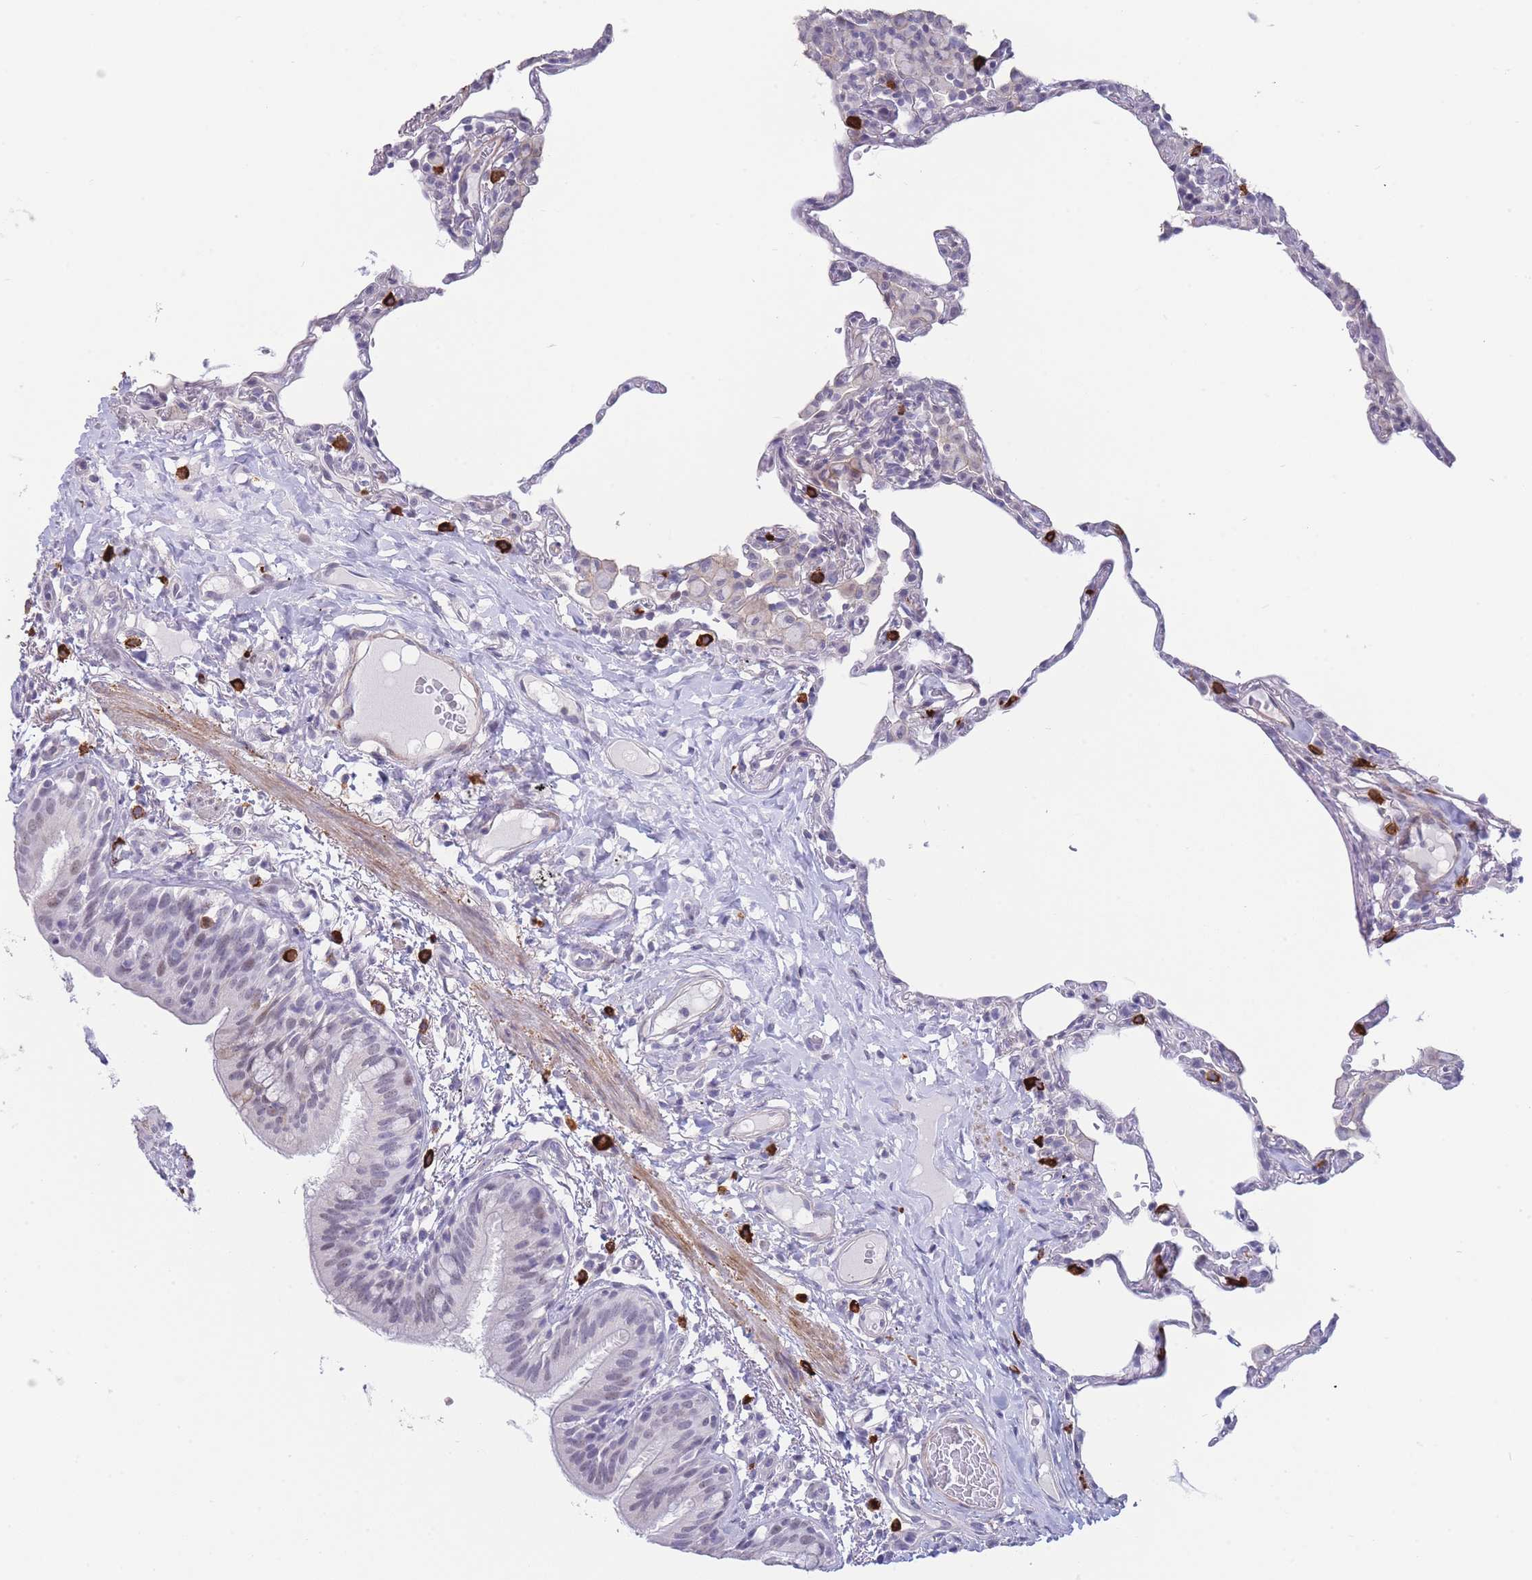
{"staining": {"intensity": "strong", "quantity": "<25%", "location": "cytoplasmic/membranous"}, "tissue": "lung", "cell_type": "Alveolar cells", "image_type": "normal", "snomed": [{"axis": "morphology", "description": "Normal tissue, NOS"}, {"axis": "topography", "description": "Lung"}], "caption": "Protein analysis of benign lung demonstrates strong cytoplasmic/membranous positivity in approximately <25% of alveolar cells.", "gene": "ASAP3", "patient": {"sex": "female", "age": 57}}